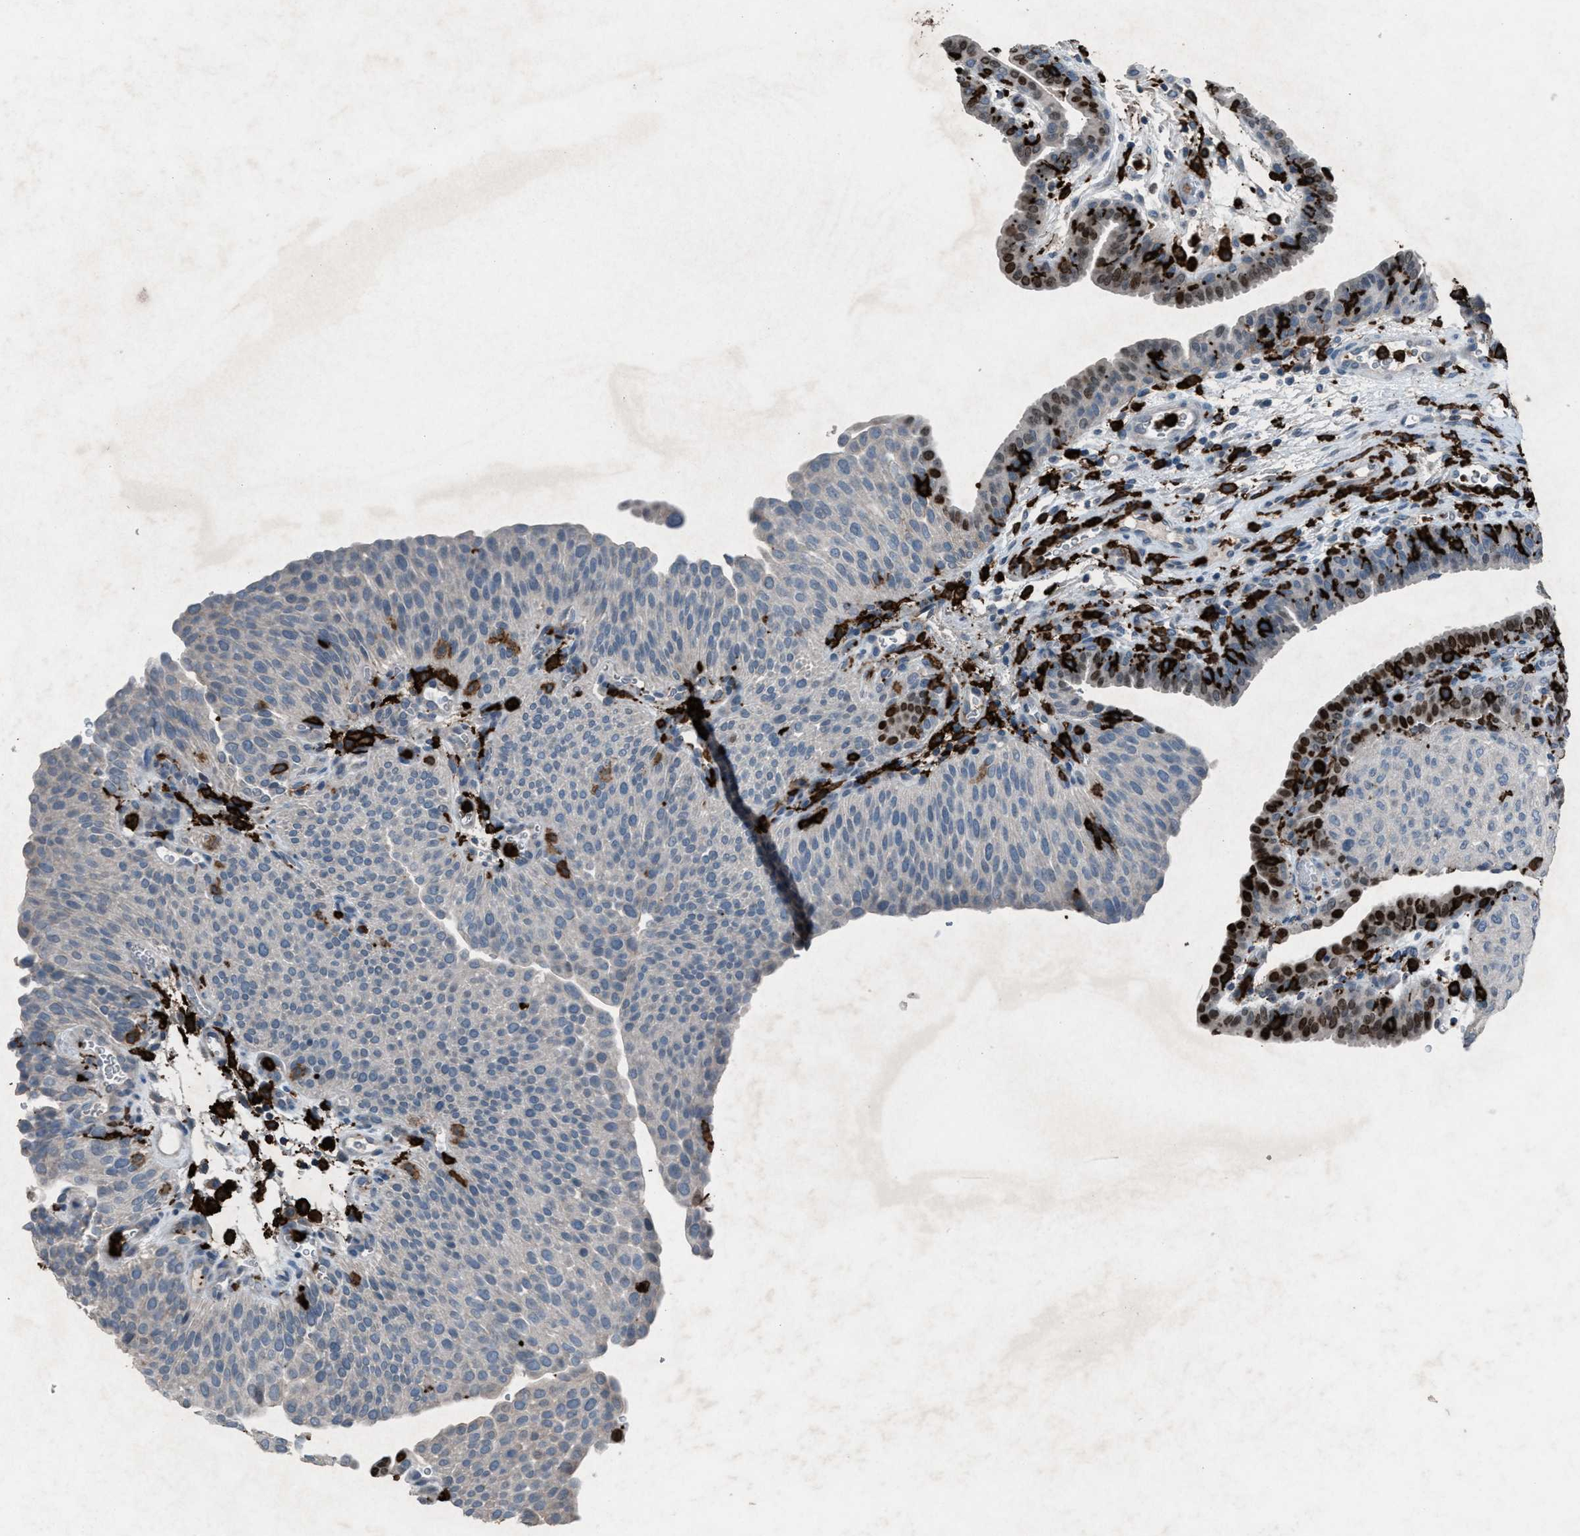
{"staining": {"intensity": "negative", "quantity": "none", "location": "none"}, "tissue": "urothelial cancer", "cell_type": "Tumor cells", "image_type": "cancer", "snomed": [{"axis": "morphology", "description": "Urothelial carcinoma, Low grade"}, {"axis": "morphology", "description": "Urothelial carcinoma, High grade"}, {"axis": "topography", "description": "Urinary bladder"}], "caption": "The photomicrograph shows no significant positivity in tumor cells of low-grade urothelial carcinoma.", "gene": "FCER1G", "patient": {"sex": "male", "age": 35}}